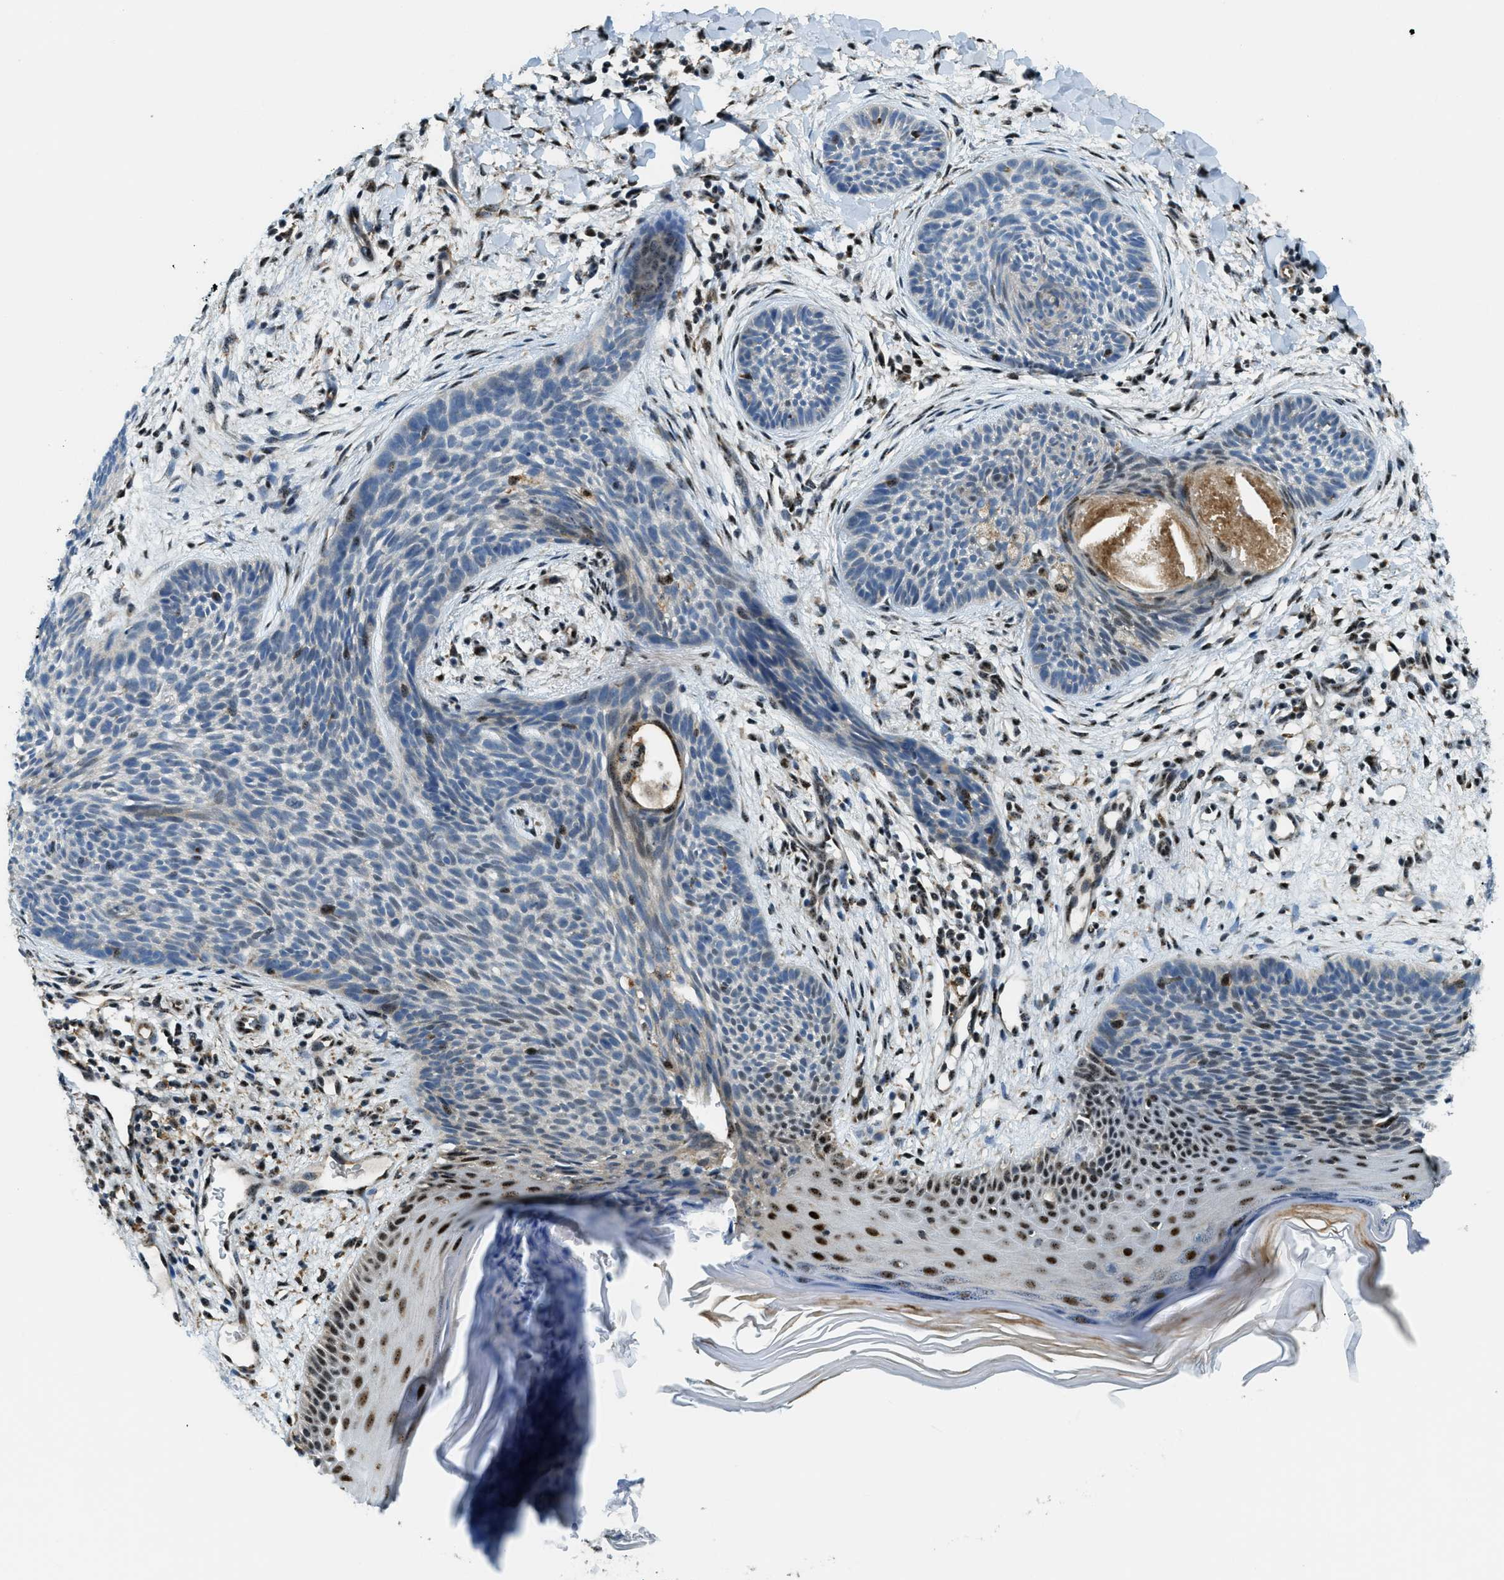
{"staining": {"intensity": "negative", "quantity": "none", "location": "none"}, "tissue": "skin cancer", "cell_type": "Tumor cells", "image_type": "cancer", "snomed": [{"axis": "morphology", "description": "Basal cell carcinoma"}, {"axis": "topography", "description": "Skin"}], "caption": "Immunohistochemical staining of human skin cancer exhibits no significant expression in tumor cells. (DAB (3,3'-diaminobenzidine) IHC with hematoxylin counter stain).", "gene": "SP100", "patient": {"sex": "female", "age": 59}}